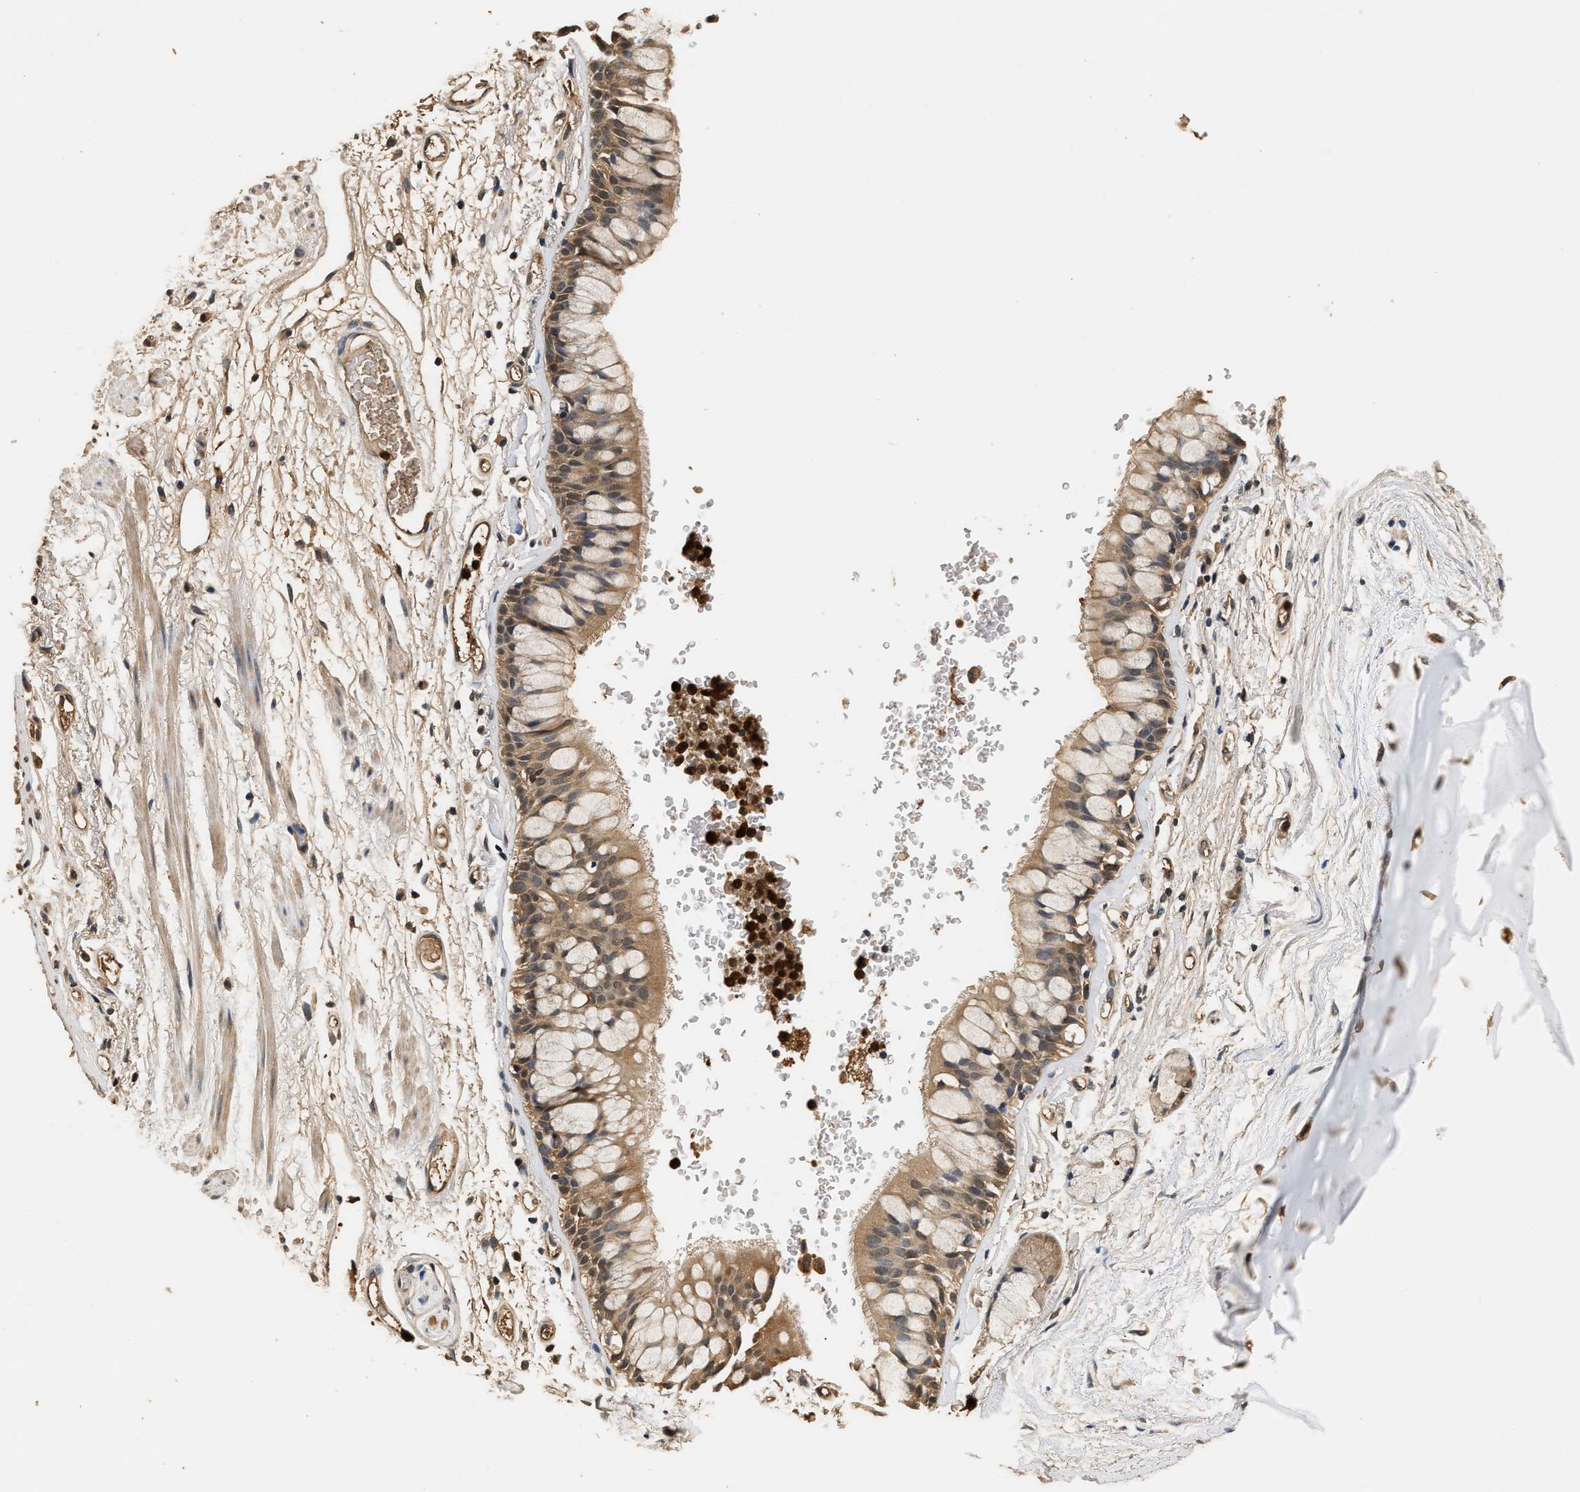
{"staining": {"intensity": "moderate", "quantity": ">75%", "location": "cytoplasmic/membranous"}, "tissue": "bronchus", "cell_type": "Respiratory epithelial cells", "image_type": "normal", "snomed": [{"axis": "morphology", "description": "Normal tissue, NOS"}, {"axis": "topography", "description": "Cartilage tissue"}], "caption": "Protein expression analysis of benign bronchus reveals moderate cytoplasmic/membranous staining in approximately >75% of respiratory epithelial cells. The protein of interest is stained brown, and the nuclei are stained in blue (DAB (3,3'-diaminobenzidine) IHC with brightfield microscopy, high magnification).", "gene": "GPI", "patient": {"sex": "female", "age": 63}}